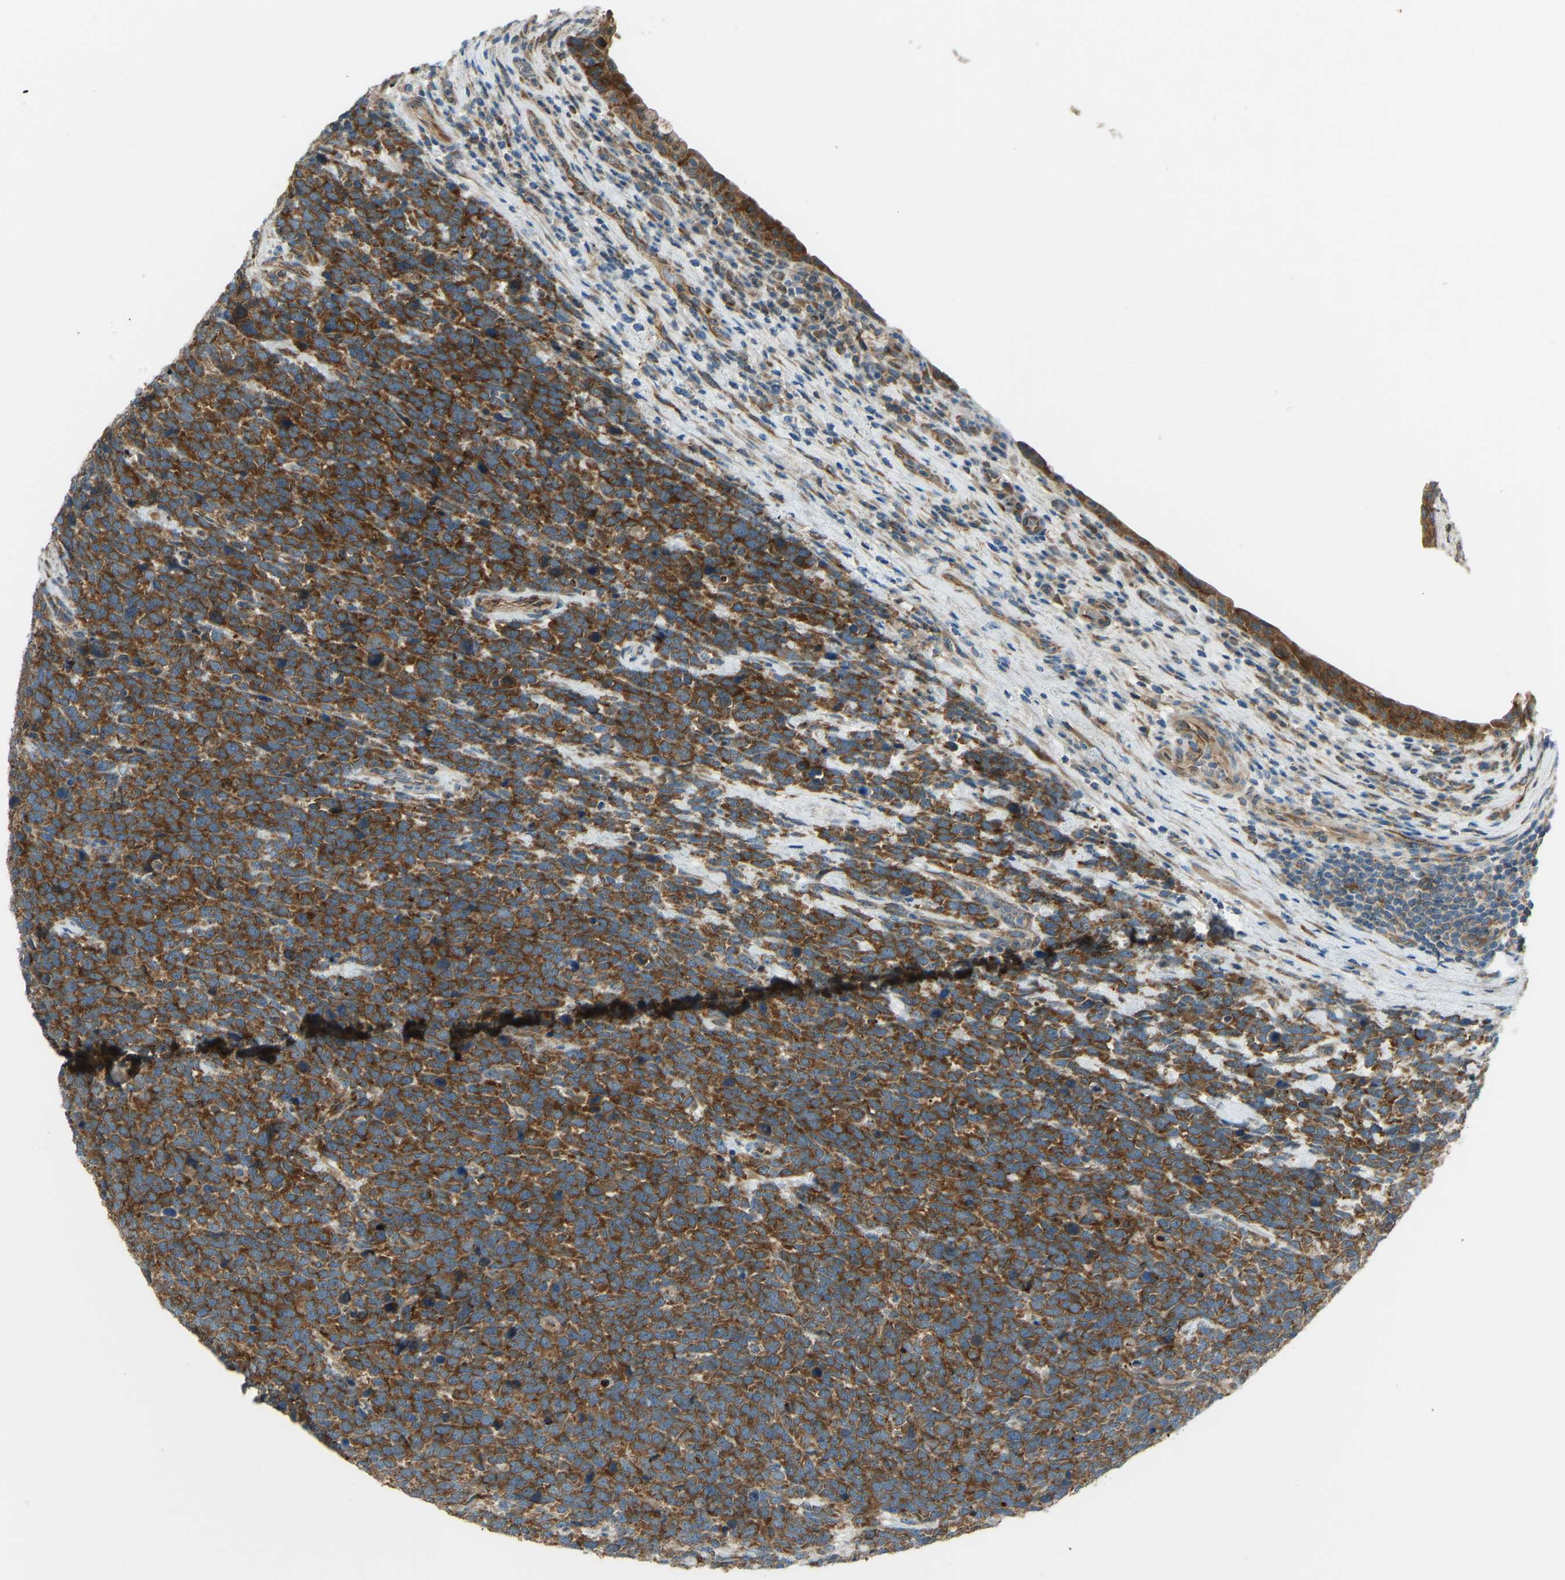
{"staining": {"intensity": "strong", "quantity": ">75%", "location": "cytoplasmic/membranous"}, "tissue": "urothelial cancer", "cell_type": "Tumor cells", "image_type": "cancer", "snomed": [{"axis": "morphology", "description": "Urothelial carcinoma, High grade"}, {"axis": "topography", "description": "Urinary bladder"}], "caption": "Immunohistochemistry of urothelial carcinoma (high-grade) reveals high levels of strong cytoplasmic/membranous staining in approximately >75% of tumor cells.", "gene": "STAU2", "patient": {"sex": "female", "age": 82}}